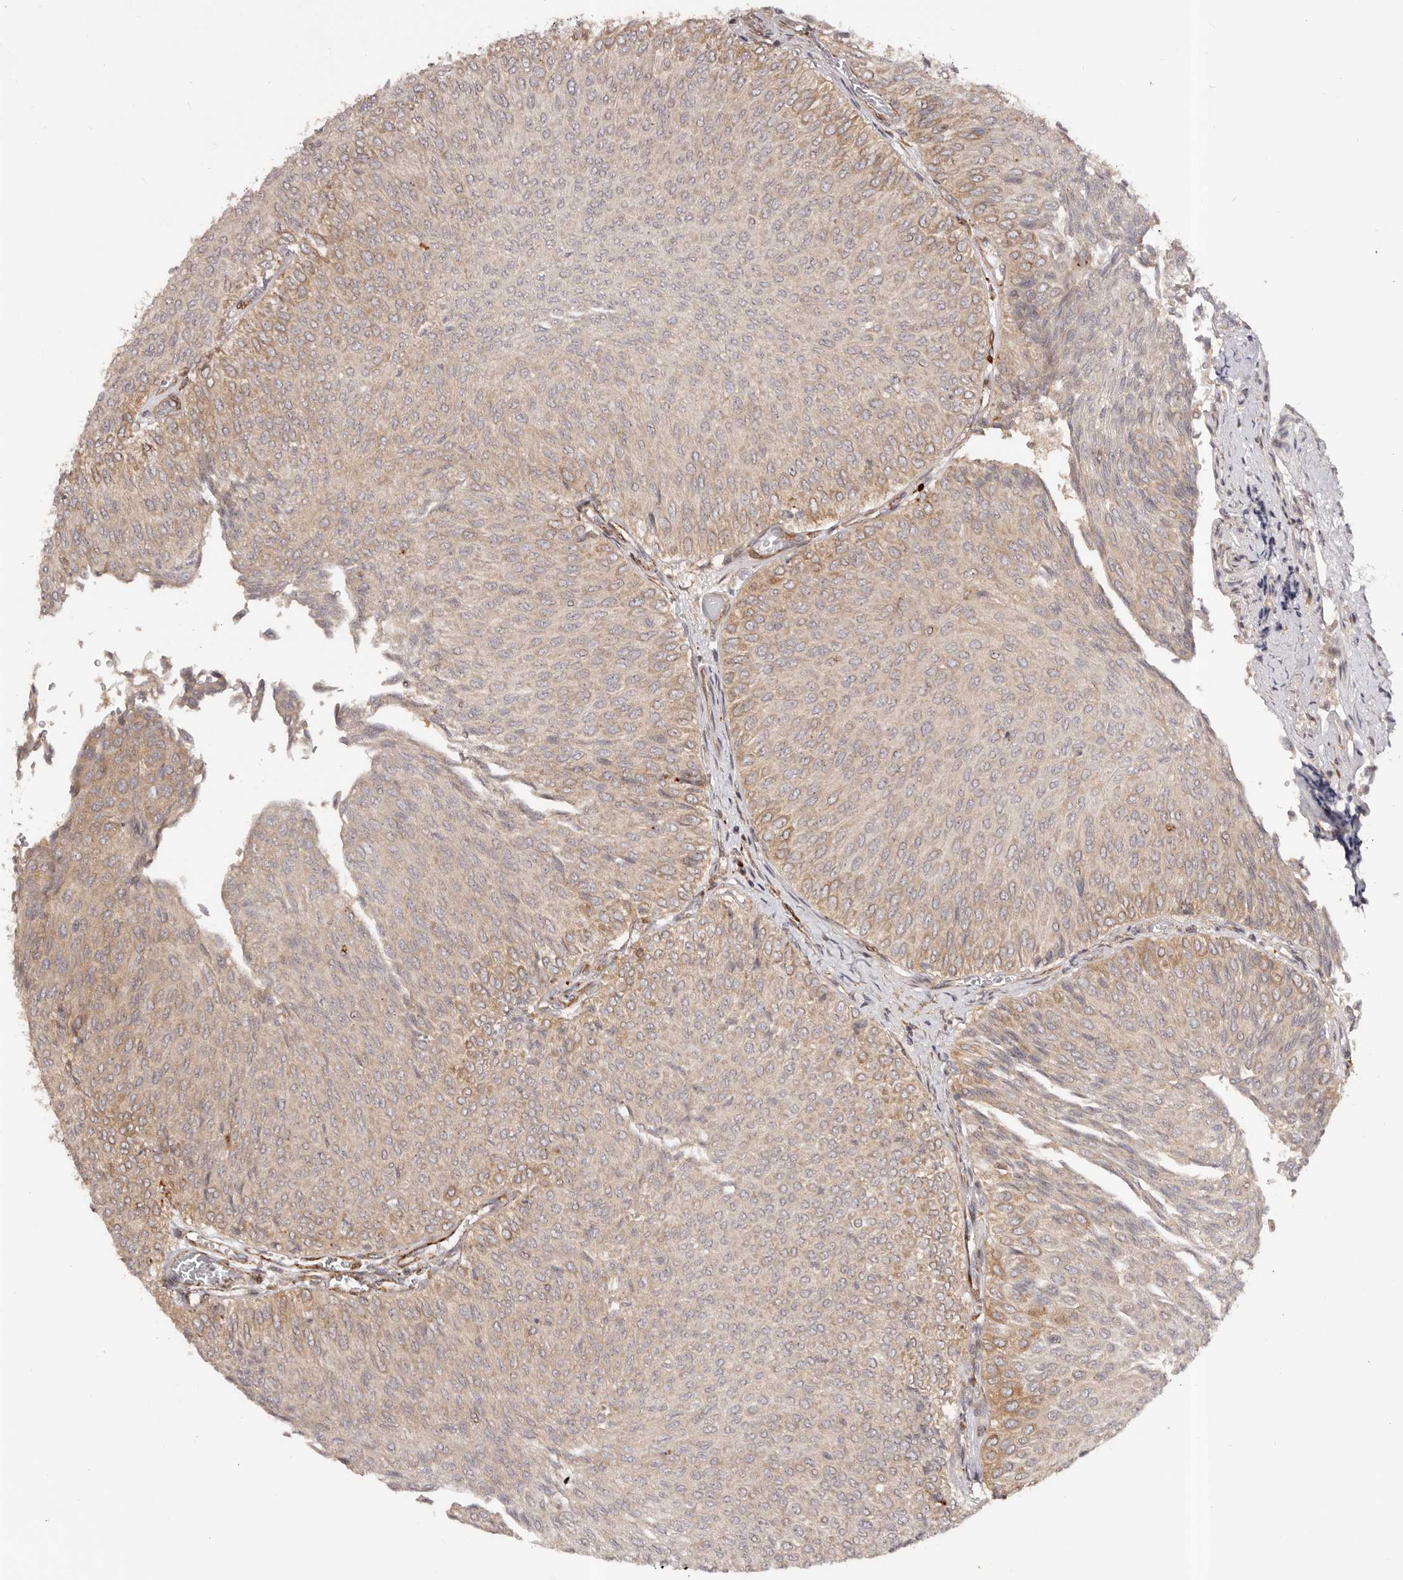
{"staining": {"intensity": "moderate", "quantity": "25%-75%", "location": "cytoplasmic/membranous"}, "tissue": "urothelial cancer", "cell_type": "Tumor cells", "image_type": "cancer", "snomed": [{"axis": "morphology", "description": "Urothelial carcinoma, Low grade"}, {"axis": "topography", "description": "Urinary bladder"}], "caption": "Immunohistochemistry of human low-grade urothelial carcinoma reveals medium levels of moderate cytoplasmic/membranous expression in approximately 25%-75% of tumor cells.", "gene": "MICAL2", "patient": {"sex": "male", "age": 78}}